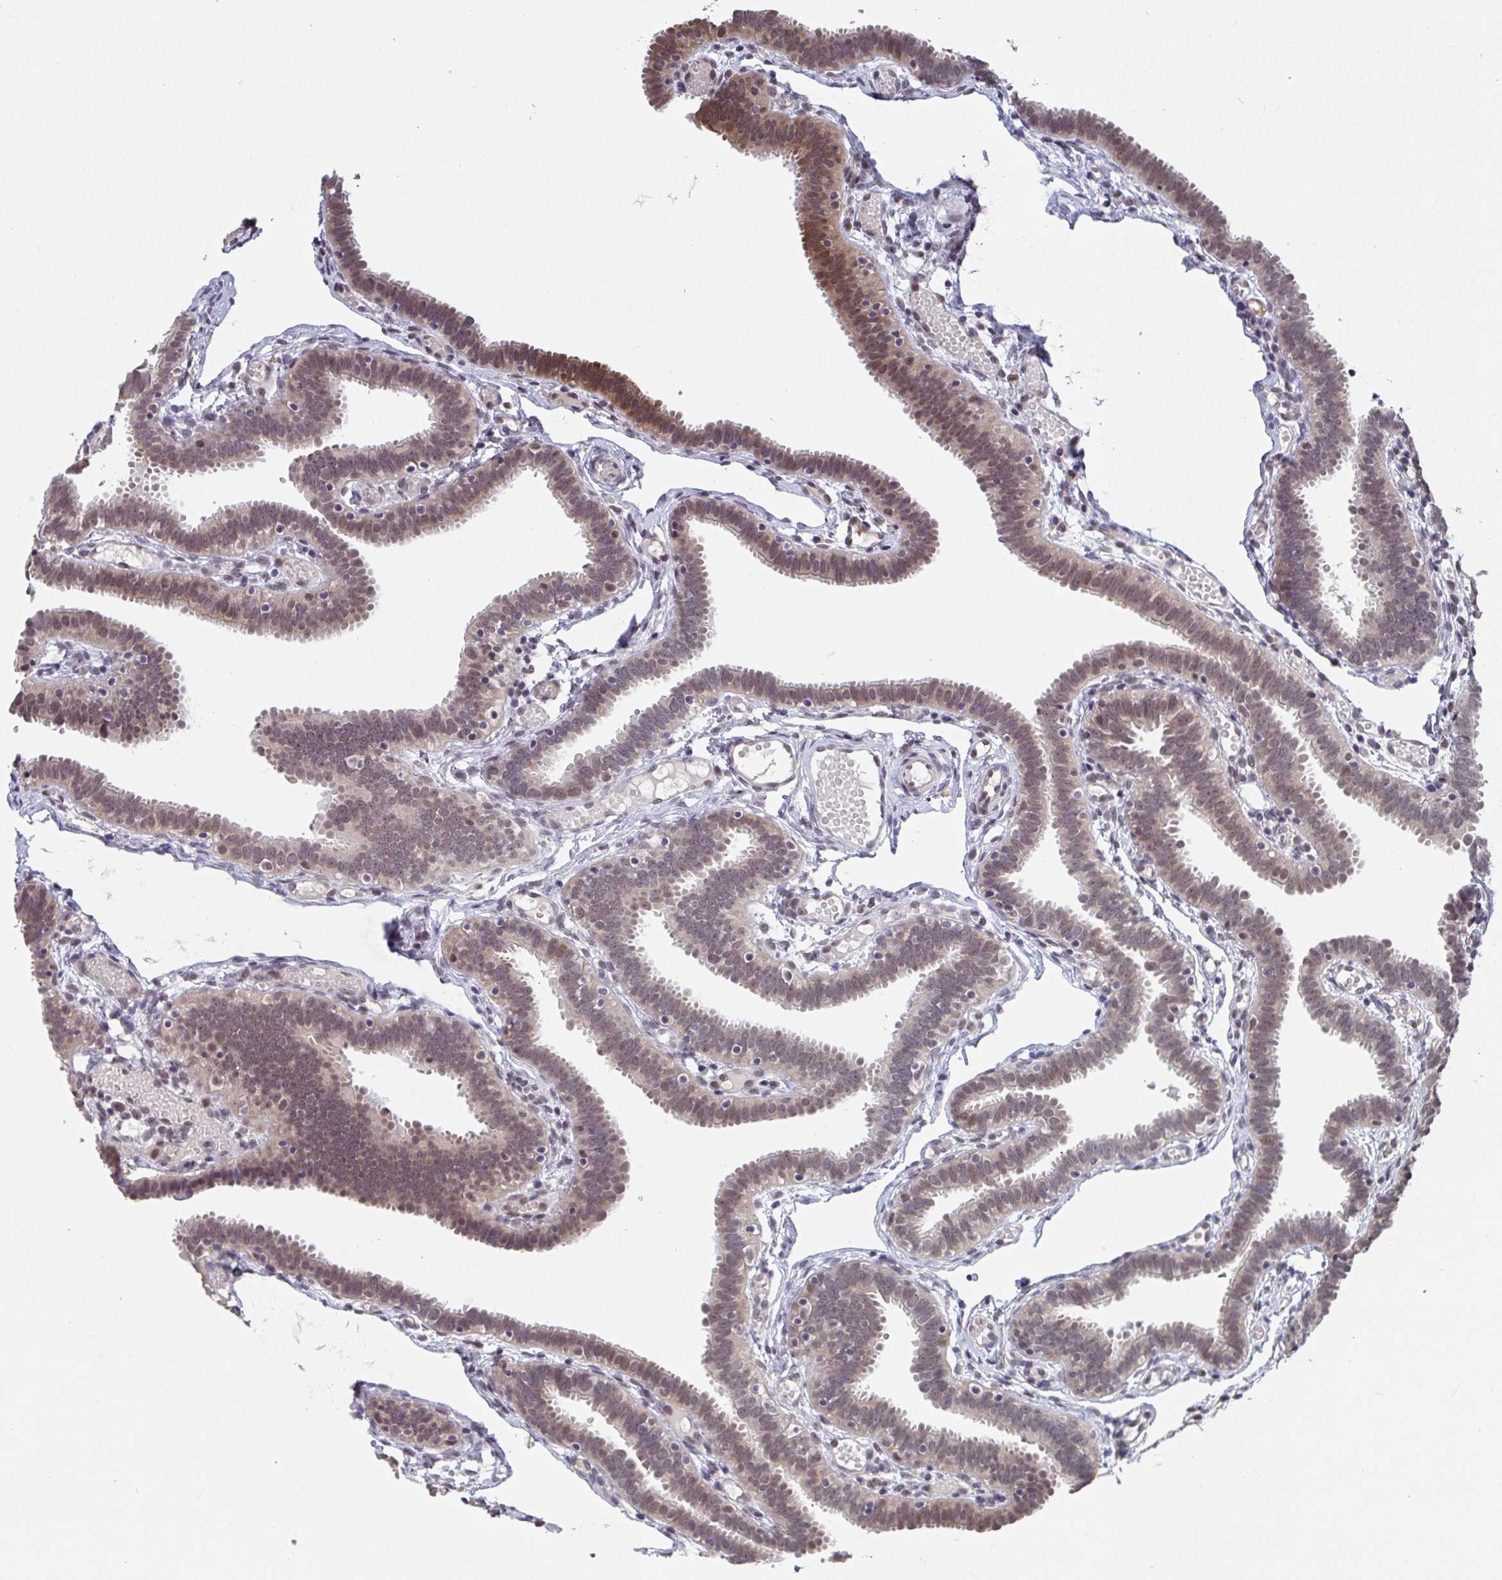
{"staining": {"intensity": "moderate", "quantity": ">75%", "location": "nuclear"}, "tissue": "fallopian tube", "cell_type": "Glandular cells", "image_type": "normal", "snomed": [{"axis": "morphology", "description": "Normal tissue, NOS"}, {"axis": "topography", "description": "Fallopian tube"}], "caption": "The histopathology image exhibits a brown stain indicating the presence of a protein in the nuclear of glandular cells in fallopian tube. Nuclei are stained in blue.", "gene": "JMJD1C", "patient": {"sex": "female", "age": 37}}